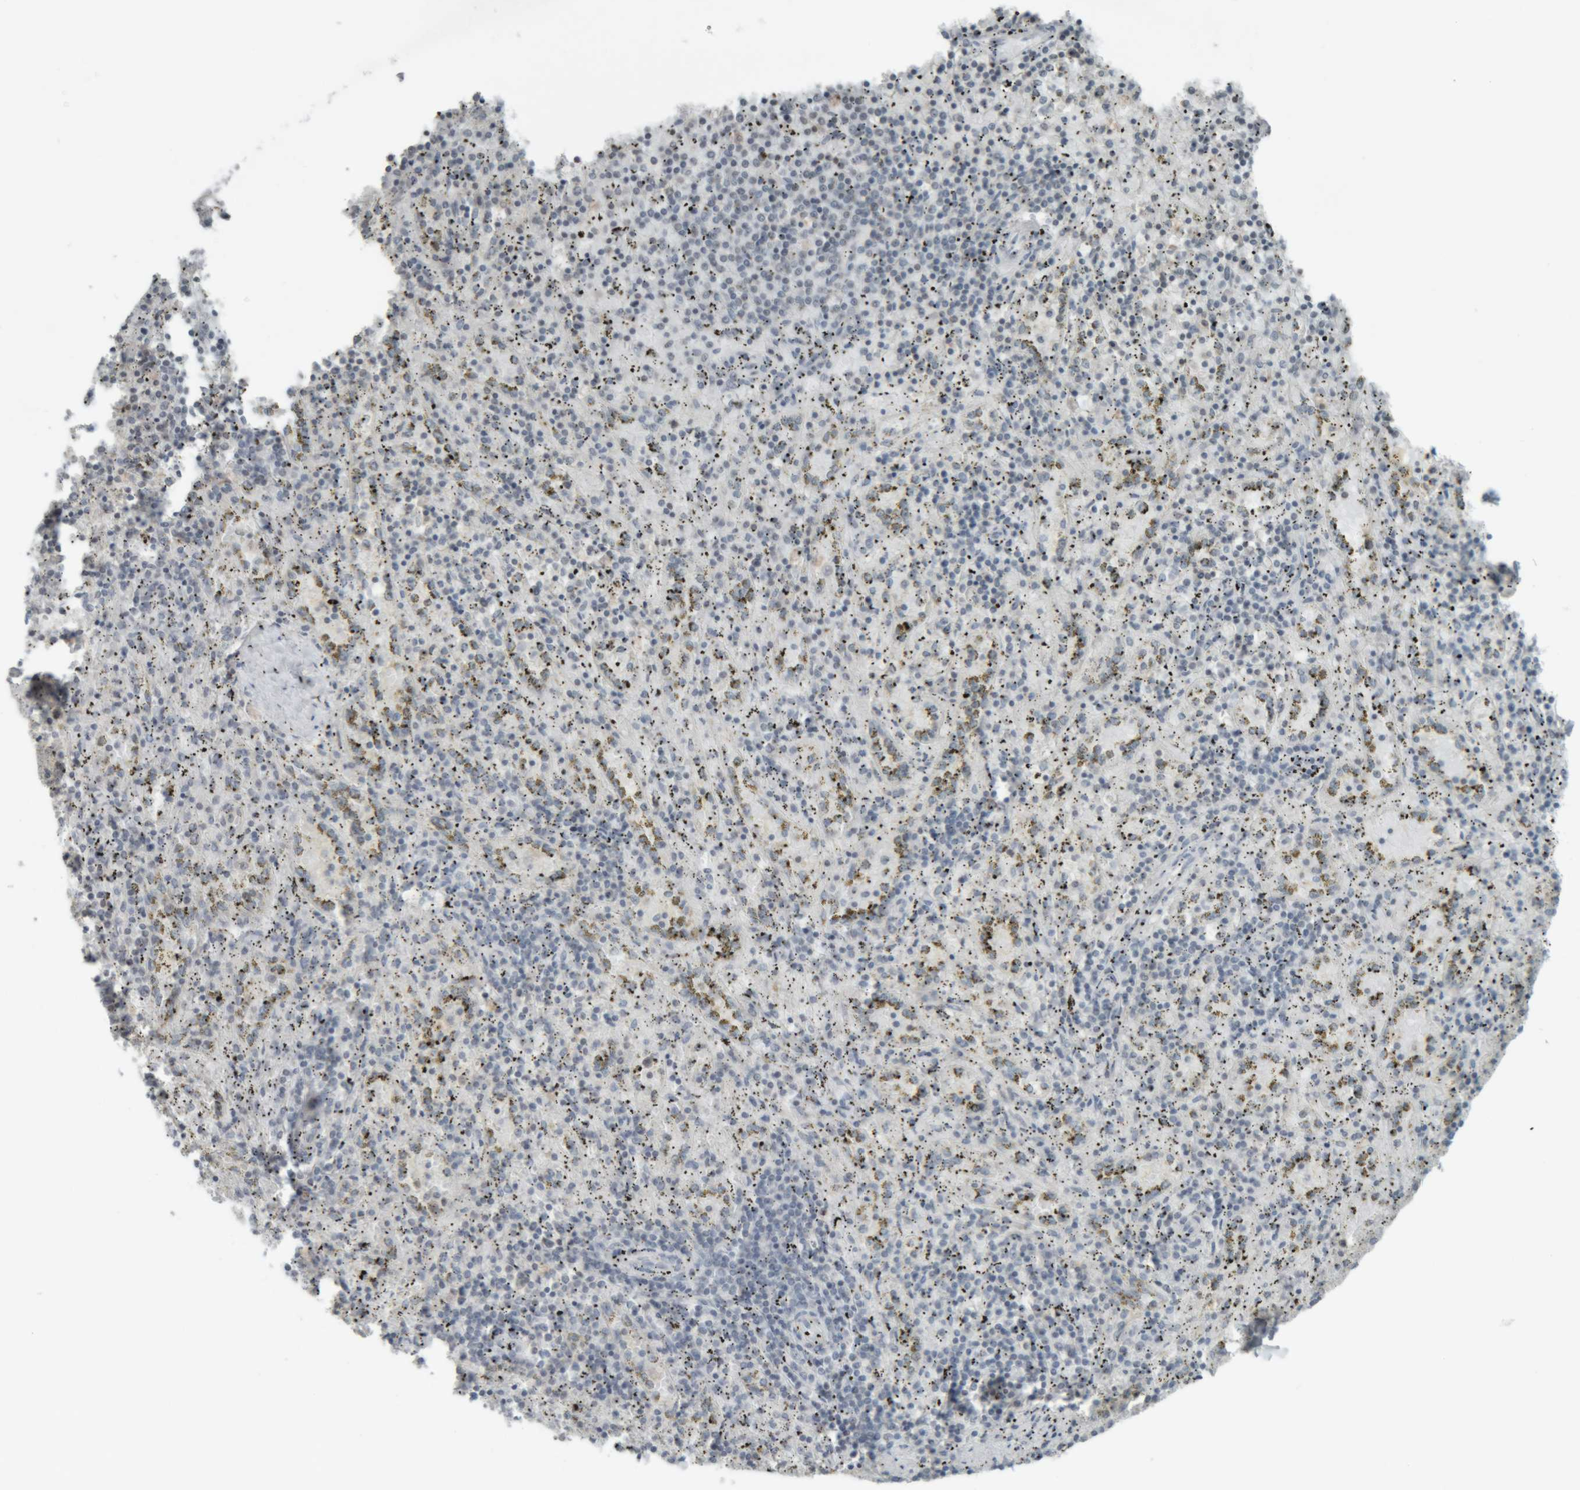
{"staining": {"intensity": "weak", "quantity": "<25%", "location": "cytoplasmic/membranous"}, "tissue": "spleen", "cell_type": "Cells in red pulp", "image_type": "normal", "snomed": [{"axis": "morphology", "description": "Normal tissue, NOS"}, {"axis": "topography", "description": "Spleen"}], "caption": "Cells in red pulp show no significant protein expression in normal spleen. (DAB (3,3'-diaminobenzidine) immunohistochemistry with hematoxylin counter stain).", "gene": "RPF1", "patient": {"sex": "male", "age": 11}}